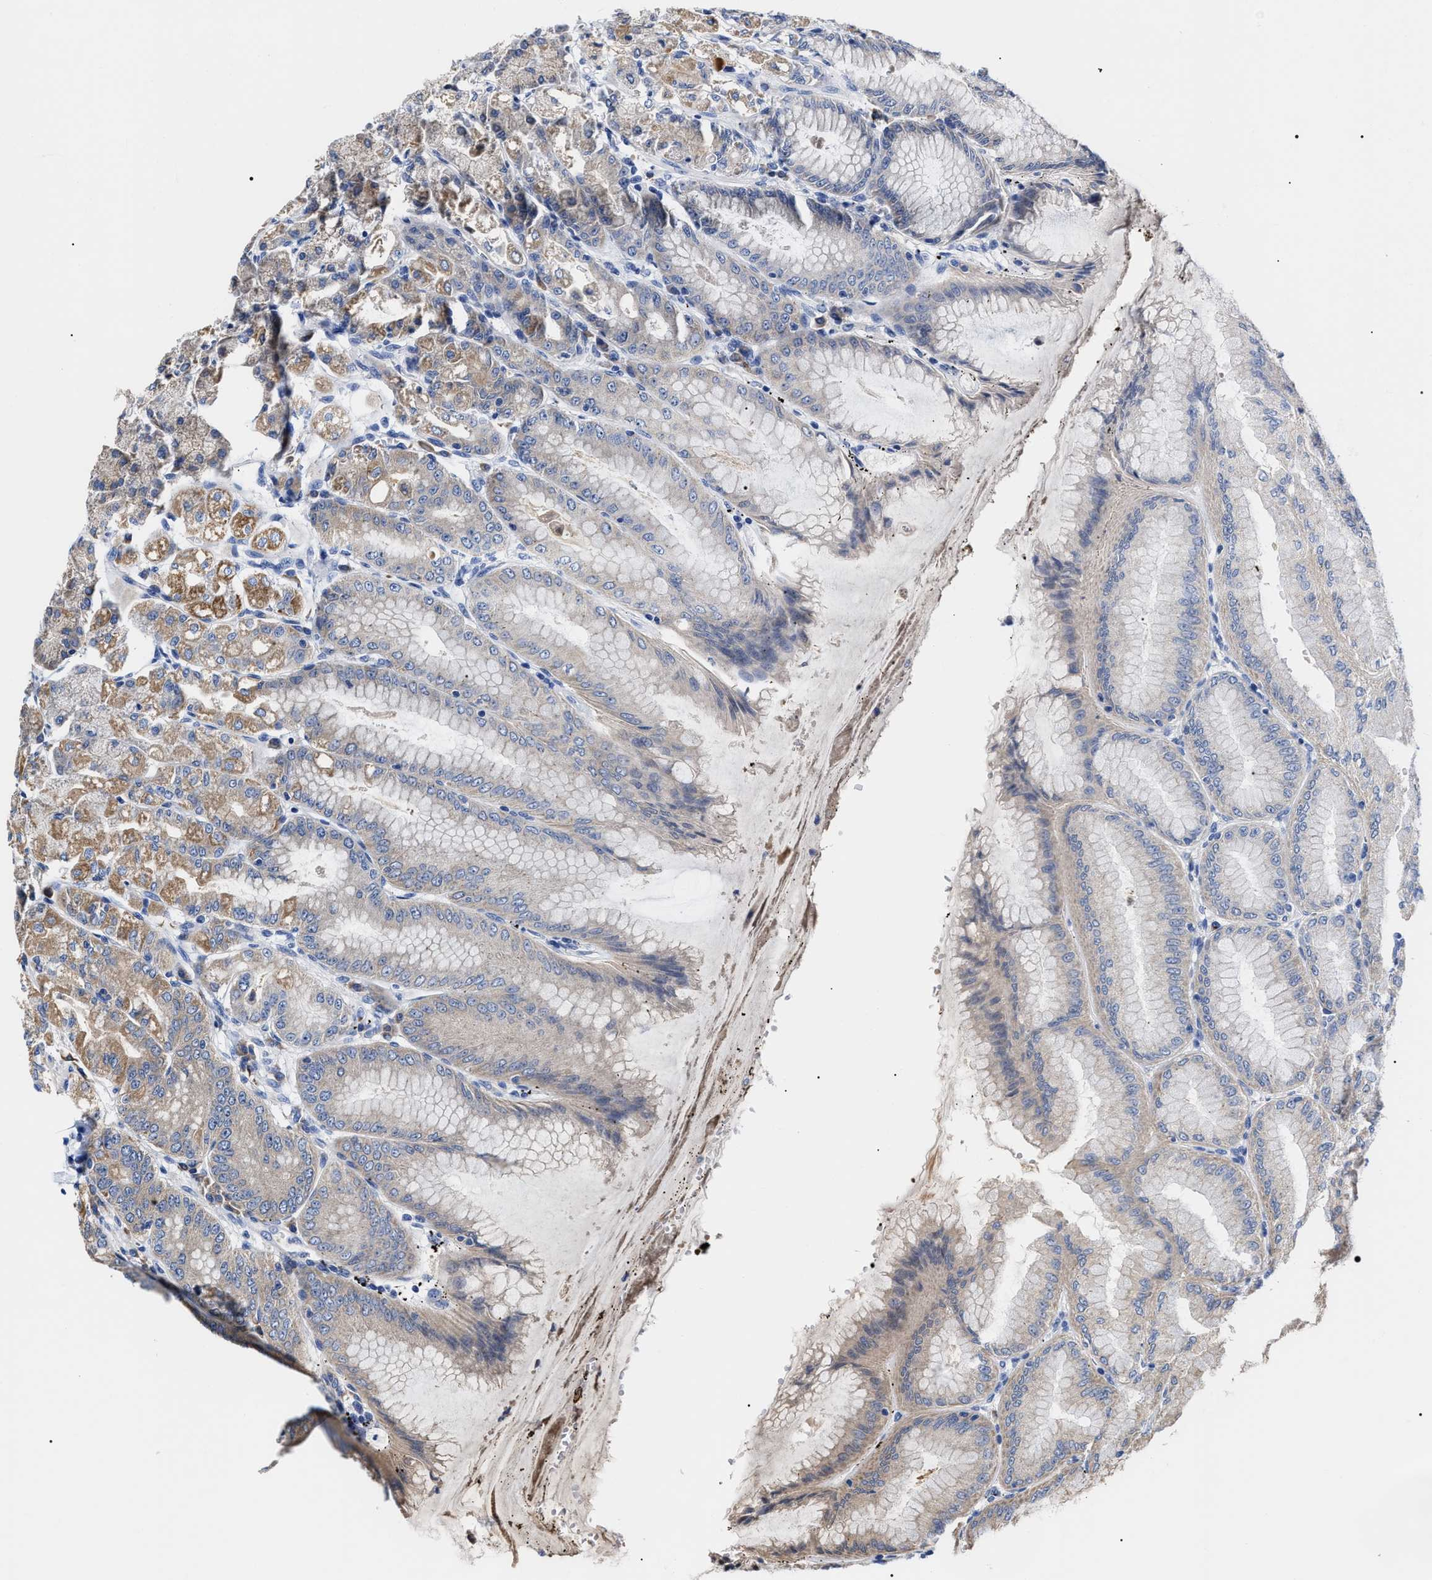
{"staining": {"intensity": "moderate", "quantity": "25%-75%", "location": "cytoplasmic/membranous"}, "tissue": "stomach", "cell_type": "Glandular cells", "image_type": "normal", "snomed": [{"axis": "morphology", "description": "Normal tissue, NOS"}, {"axis": "topography", "description": "Stomach, lower"}], "caption": "Immunohistochemical staining of normal stomach shows 25%-75% levels of moderate cytoplasmic/membranous protein staining in about 25%-75% of glandular cells. Nuclei are stained in blue.", "gene": "MACC1", "patient": {"sex": "male", "age": 71}}